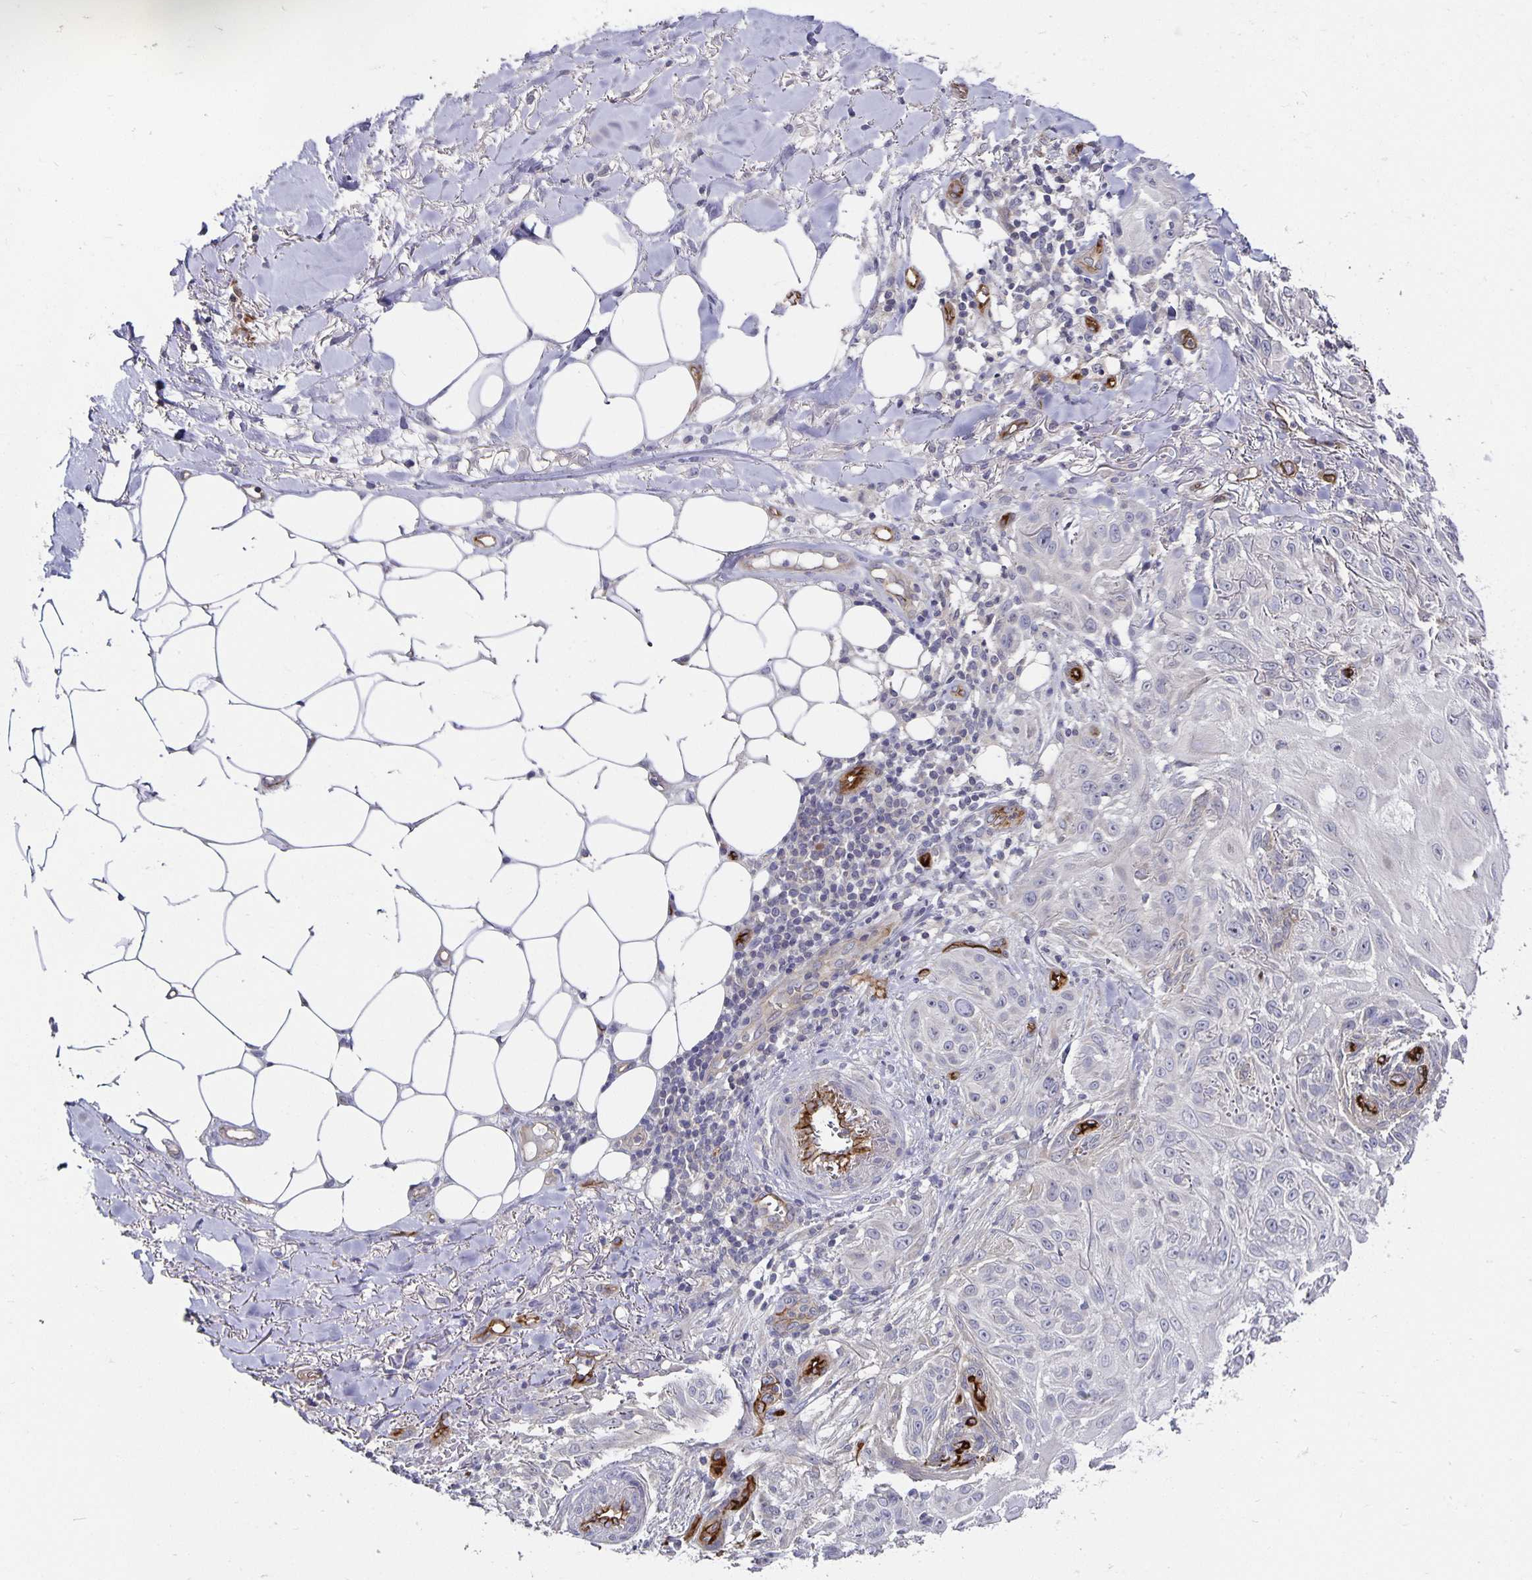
{"staining": {"intensity": "negative", "quantity": "none", "location": "none"}, "tissue": "skin cancer", "cell_type": "Tumor cells", "image_type": "cancer", "snomed": [{"axis": "morphology", "description": "Squamous cell carcinoma, NOS"}, {"axis": "topography", "description": "Skin"}], "caption": "Human skin cancer stained for a protein using IHC shows no positivity in tumor cells.", "gene": "PODXL", "patient": {"sex": "female", "age": 91}}